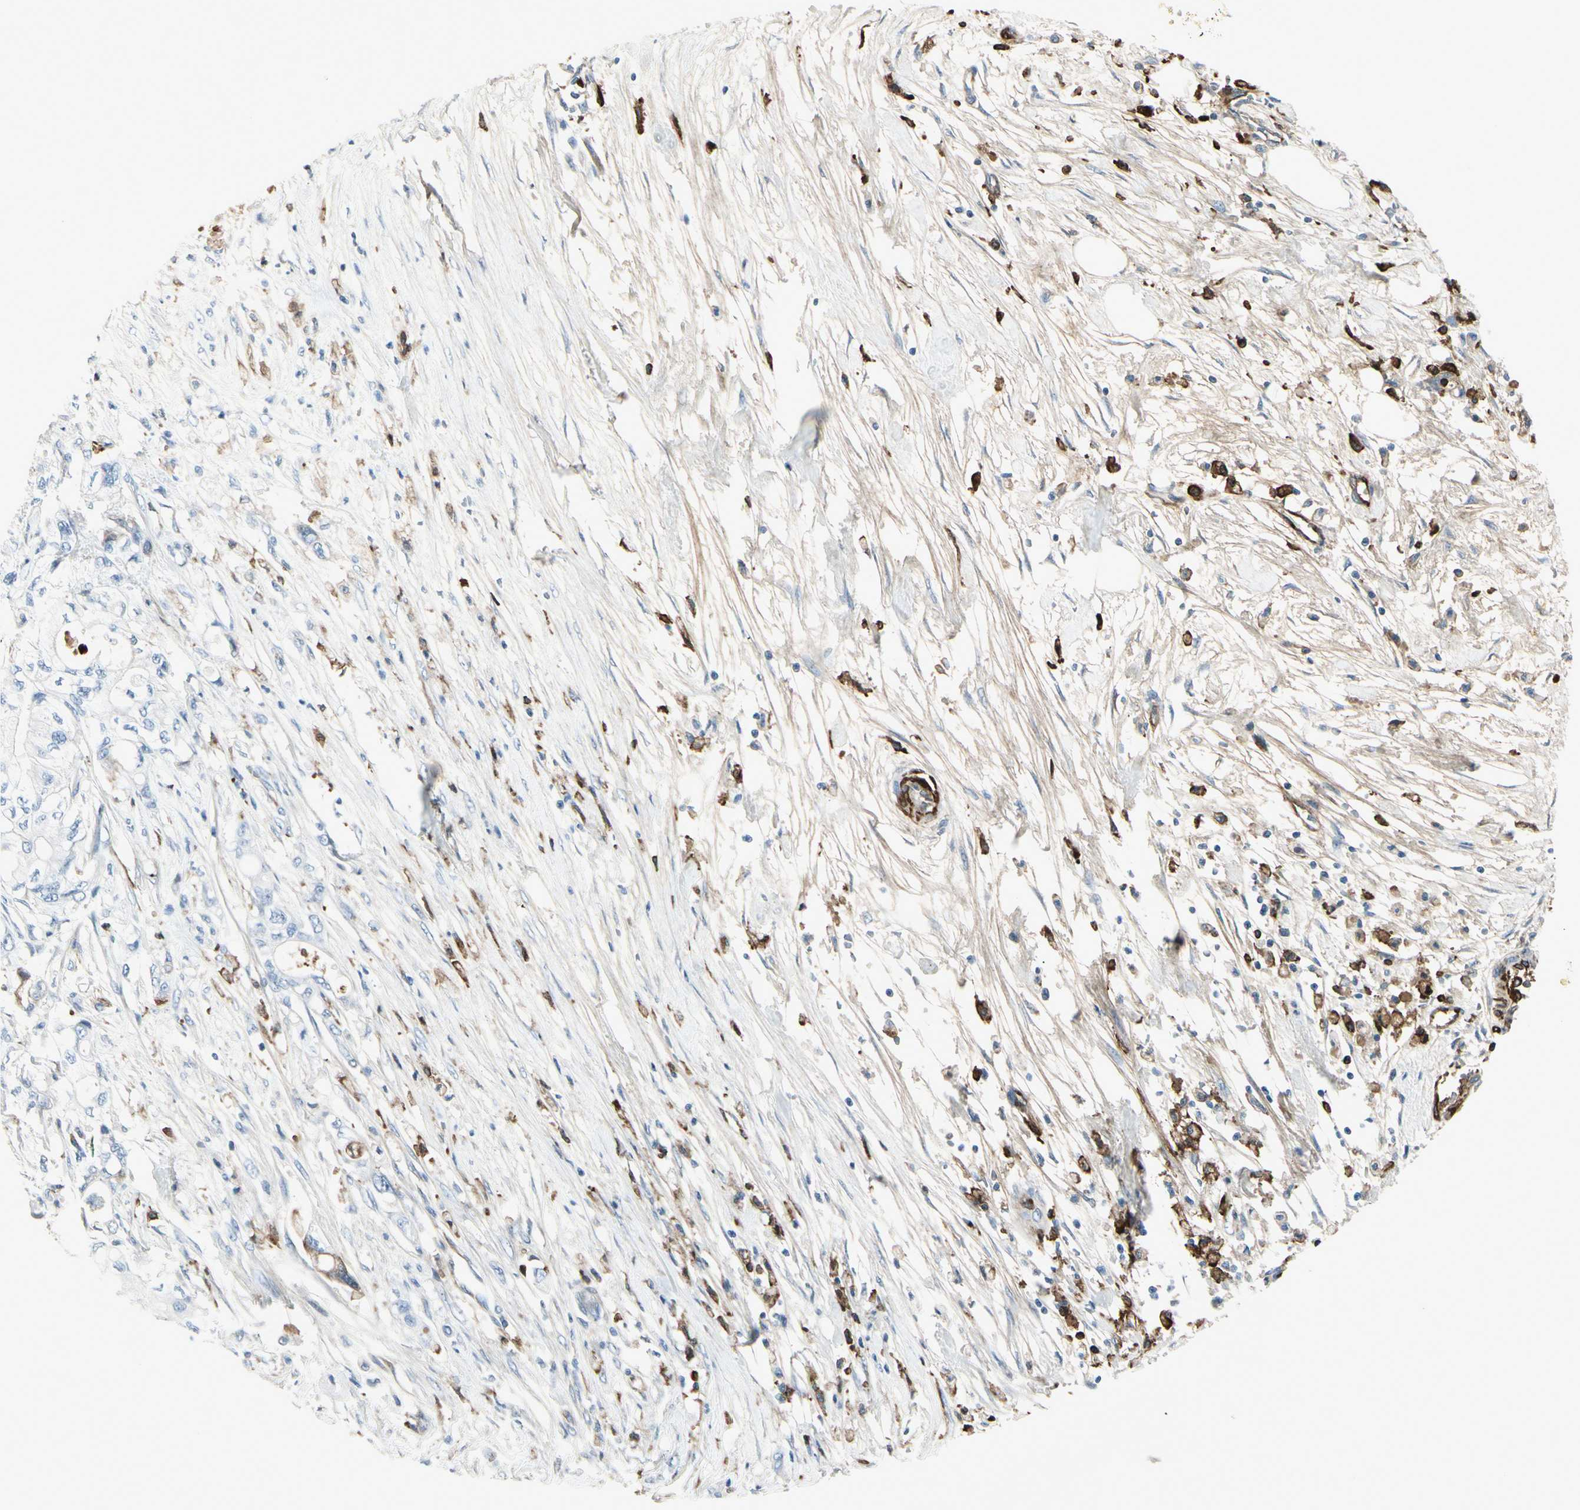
{"staining": {"intensity": "negative", "quantity": "none", "location": "none"}, "tissue": "pancreatic cancer", "cell_type": "Tumor cells", "image_type": "cancer", "snomed": [{"axis": "morphology", "description": "Adenocarcinoma, NOS"}, {"axis": "topography", "description": "Pancreas"}], "caption": "Tumor cells are negative for brown protein staining in pancreatic cancer. The staining is performed using DAB brown chromogen with nuclei counter-stained in using hematoxylin.", "gene": "IGHG1", "patient": {"sex": "male", "age": 79}}